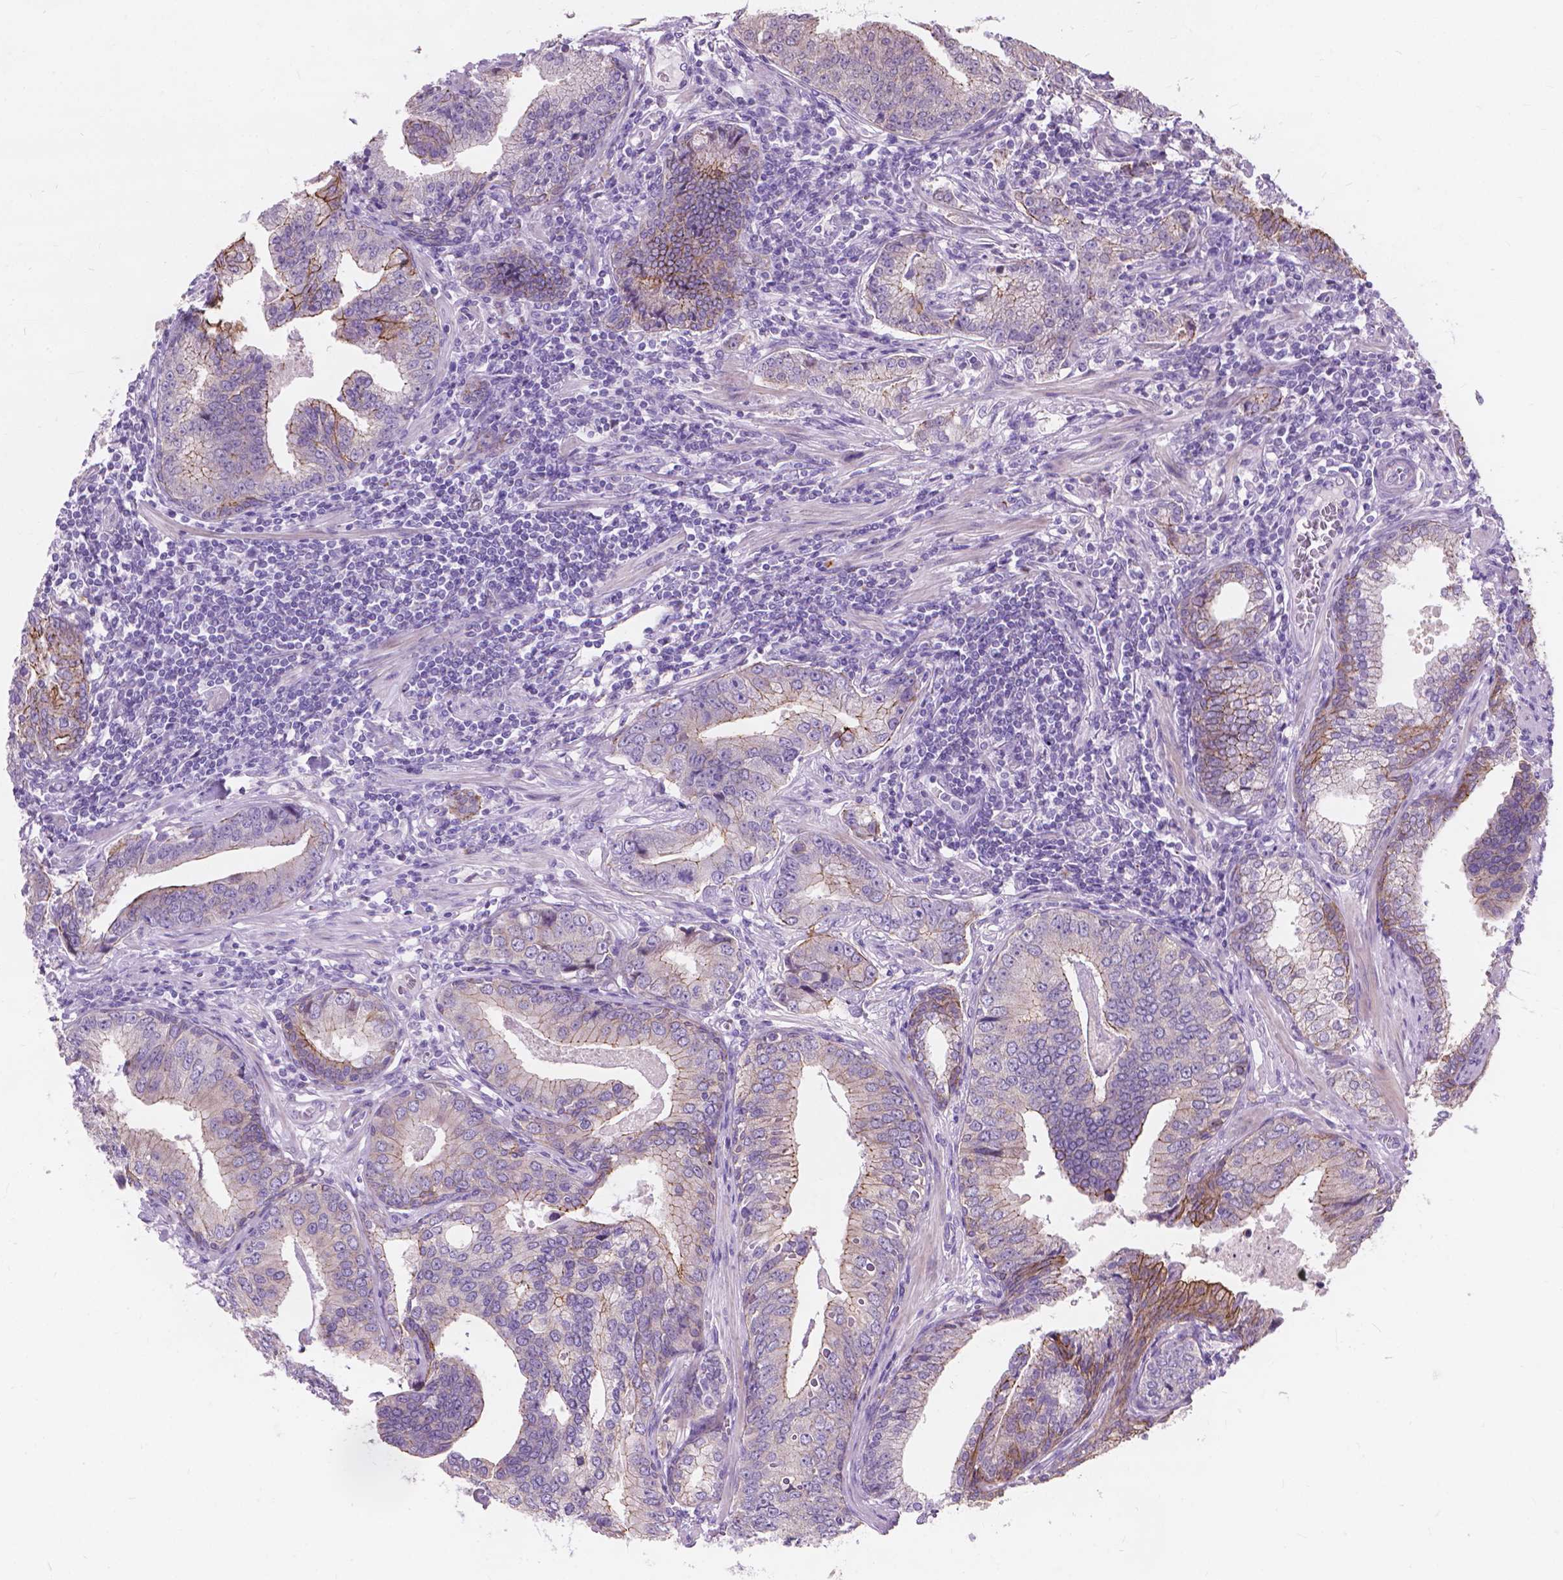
{"staining": {"intensity": "moderate", "quantity": "<25%", "location": "cytoplasmic/membranous"}, "tissue": "prostate cancer", "cell_type": "Tumor cells", "image_type": "cancer", "snomed": [{"axis": "morphology", "description": "Adenocarcinoma, NOS"}, {"axis": "topography", "description": "Prostate"}], "caption": "Tumor cells demonstrate moderate cytoplasmic/membranous expression in approximately <25% of cells in prostate cancer (adenocarcinoma).", "gene": "MYH14", "patient": {"sex": "male", "age": 64}}